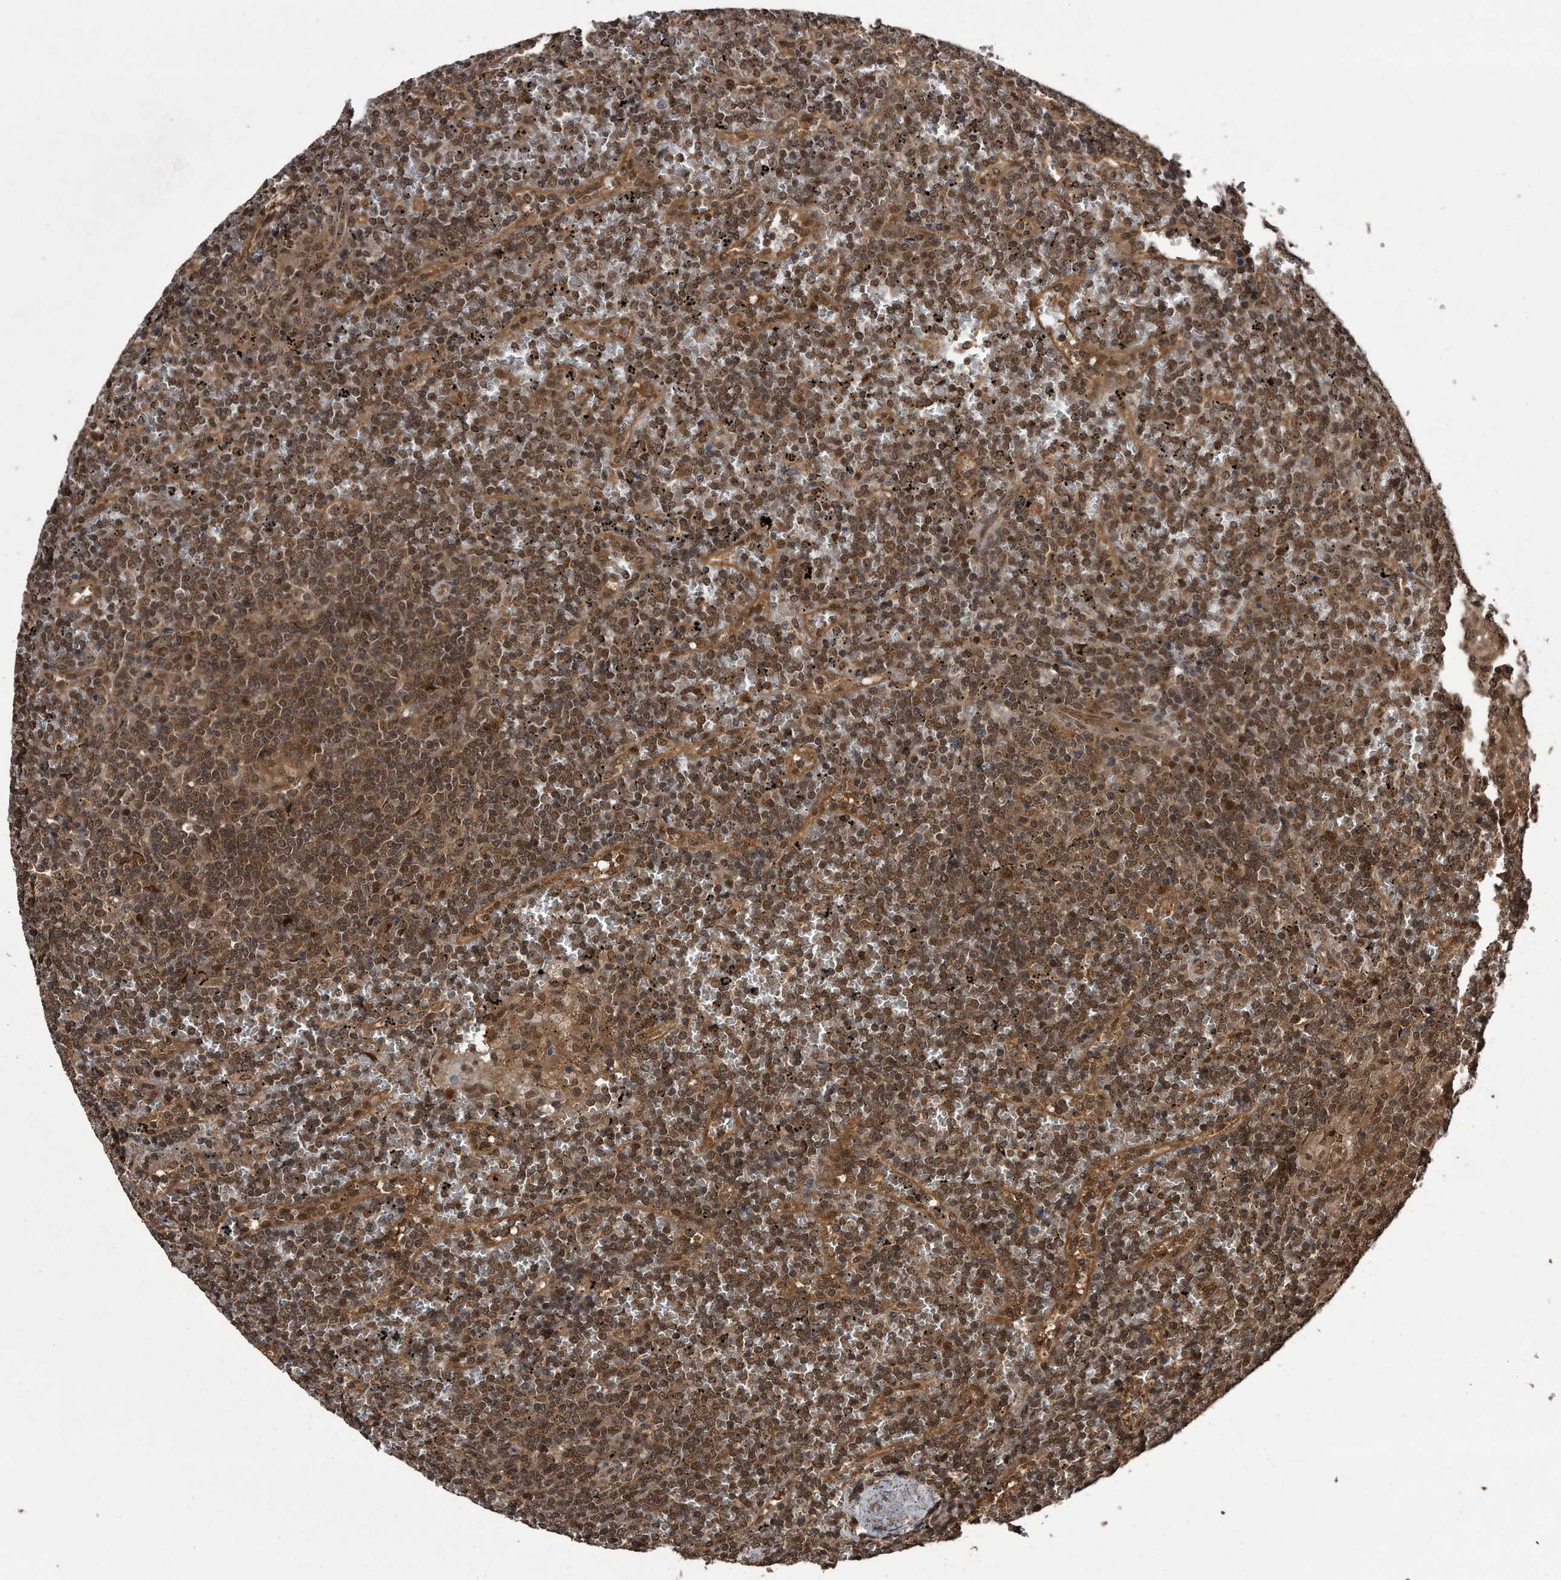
{"staining": {"intensity": "moderate", "quantity": ">75%", "location": "cytoplasmic/membranous,nuclear"}, "tissue": "lymphoma", "cell_type": "Tumor cells", "image_type": "cancer", "snomed": [{"axis": "morphology", "description": "Malignant lymphoma, non-Hodgkin's type, Low grade"}, {"axis": "topography", "description": "Spleen"}], "caption": "Human lymphoma stained with a protein marker exhibits moderate staining in tumor cells.", "gene": "RAD23B", "patient": {"sex": "female", "age": 19}}